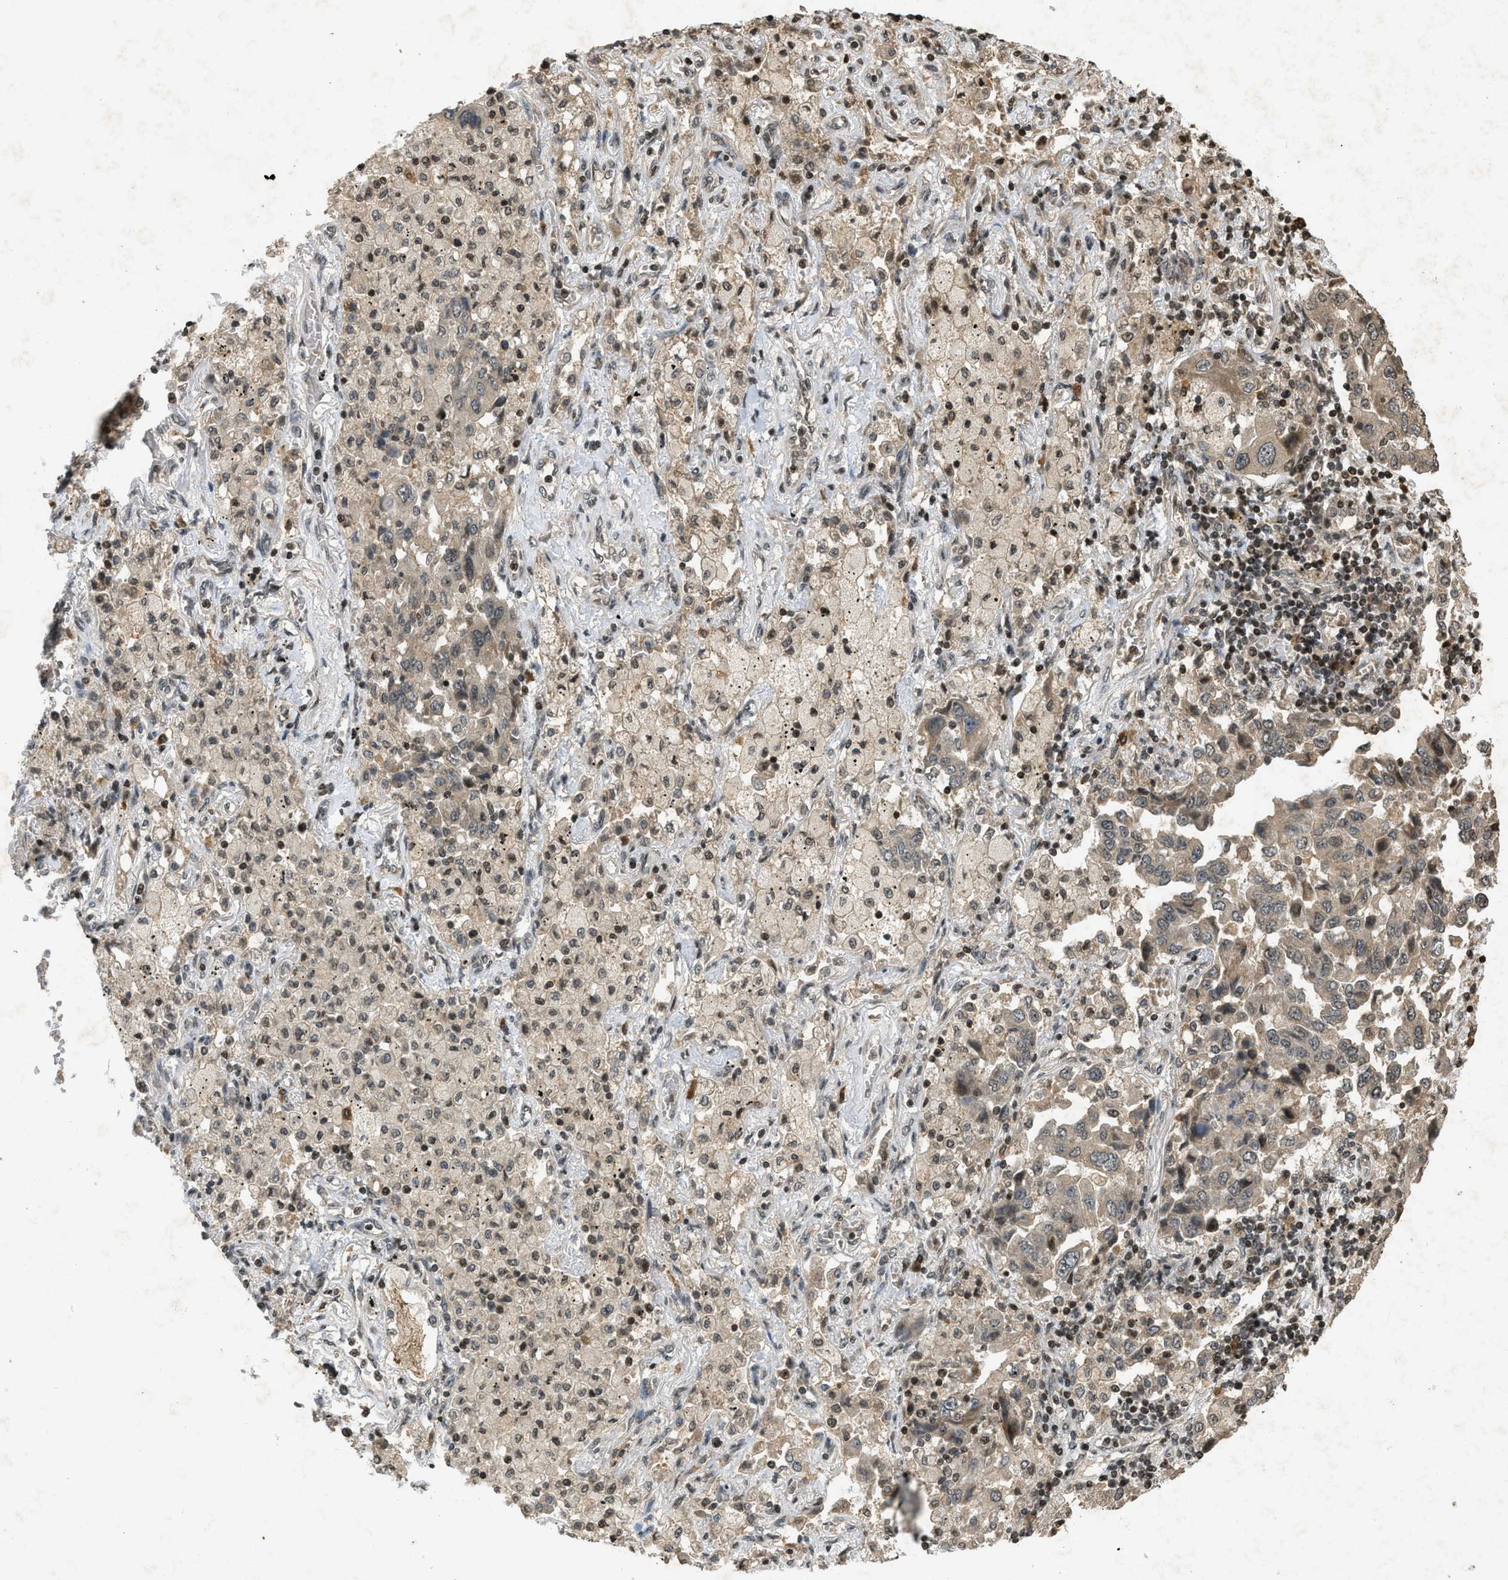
{"staining": {"intensity": "moderate", "quantity": "25%-75%", "location": "cytoplasmic/membranous"}, "tissue": "lung cancer", "cell_type": "Tumor cells", "image_type": "cancer", "snomed": [{"axis": "morphology", "description": "Adenocarcinoma, NOS"}, {"axis": "topography", "description": "Lung"}], "caption": "The image reveals a brown stain indicating the presence of a protein in the cytoplasmic/membranous of tumor cells in lung cancer.", "gene": "SIAH1", "patient": {"sex": "female", "age": 65}}